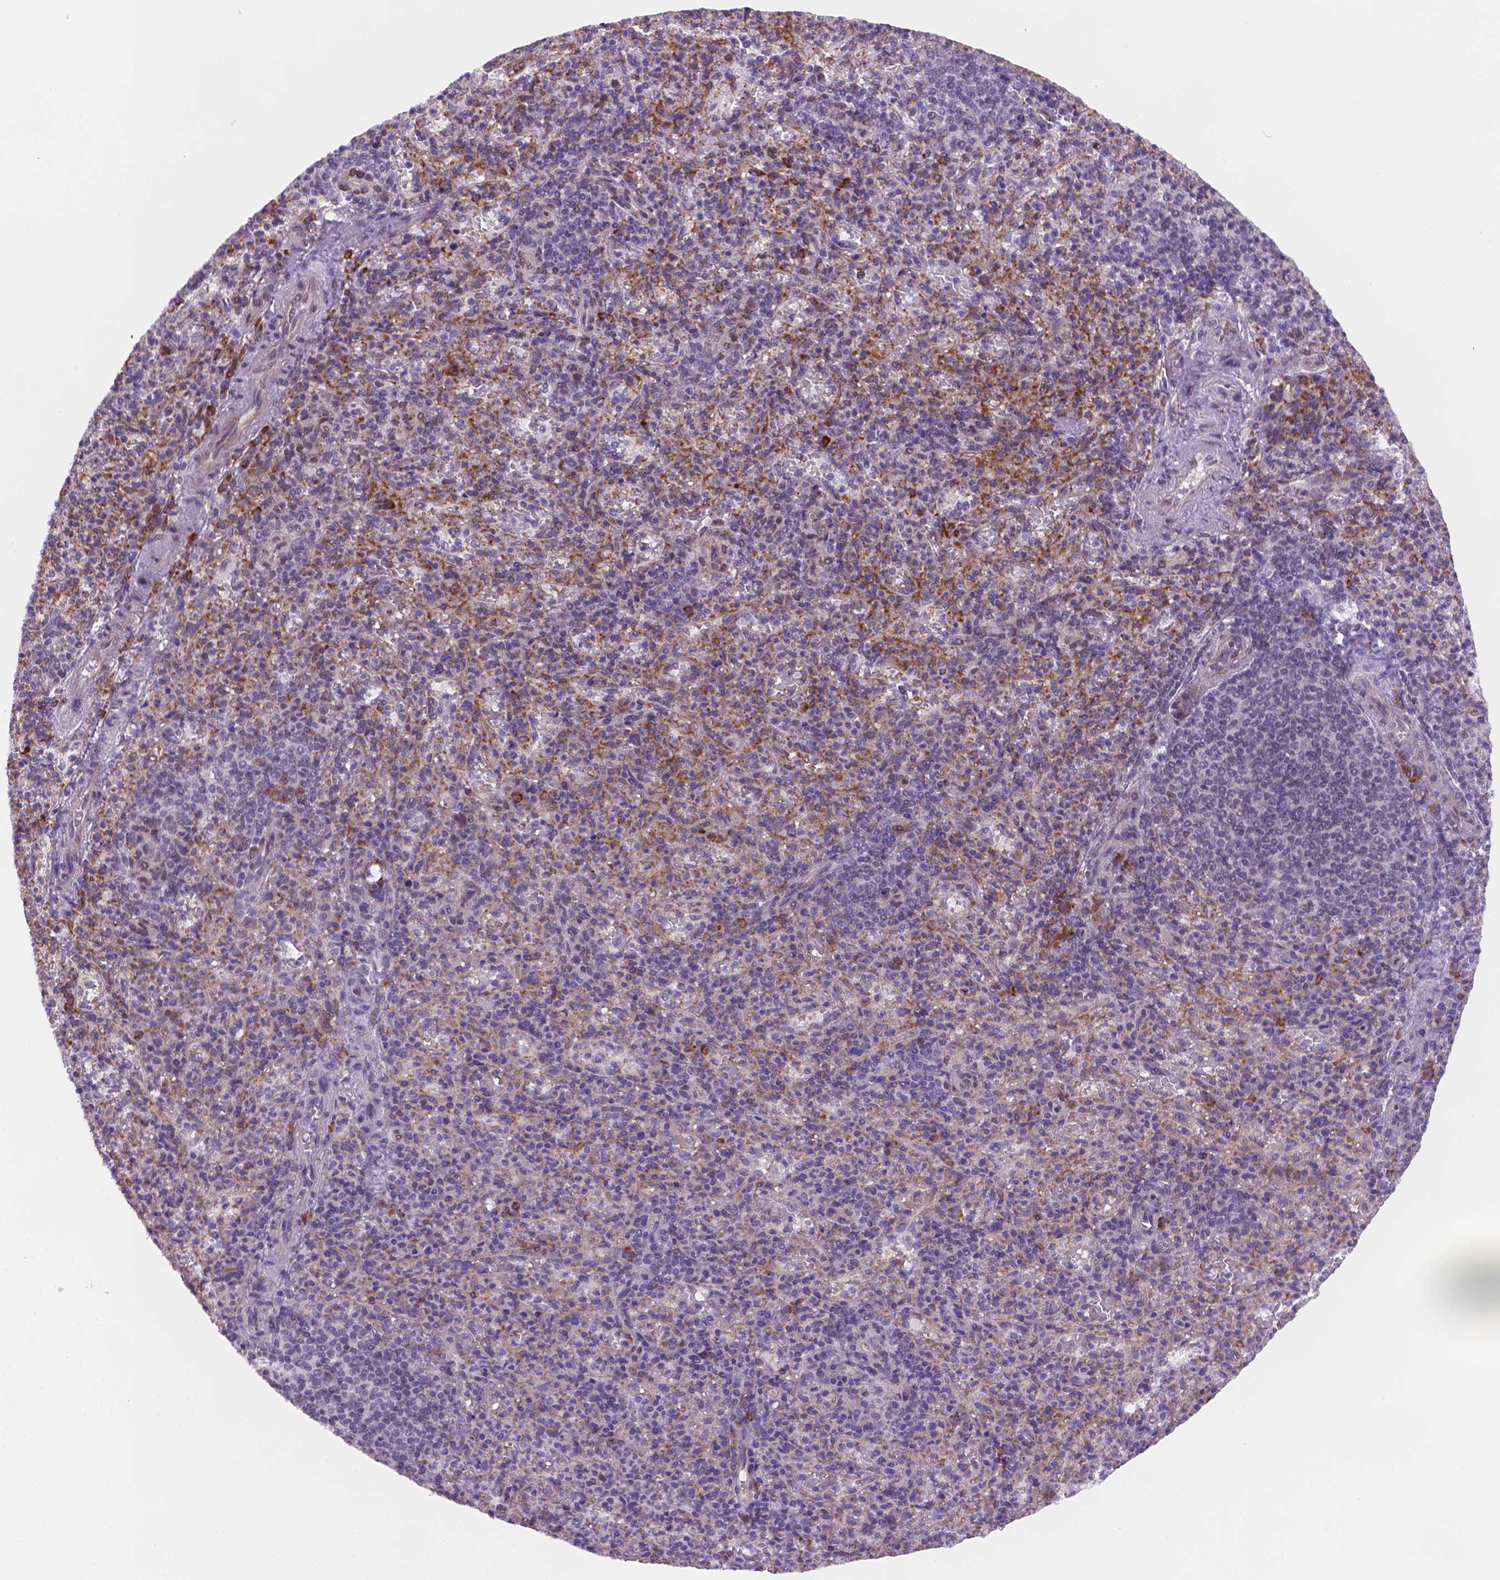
{"staining": {"intensity": "moderate", "quantity": "<25%", "location": "cytoplasmic/membranous"}, "tissue": "spleen", "cell_type": "Cells in red pulp", "image_type": "normal", "snomed": [{"axis": "morphology", "description": "Normal tissue, NOS"}, {"axis": "topography", "description": "Spleen"}], "caption": "IHC of benign human spleen displays low levels of moderate cytoplasmic/membranous positivity in about <25% of cells in red pulp.", "gene": "FNIP1", "patient": {"sex": "female", "age": 74}}